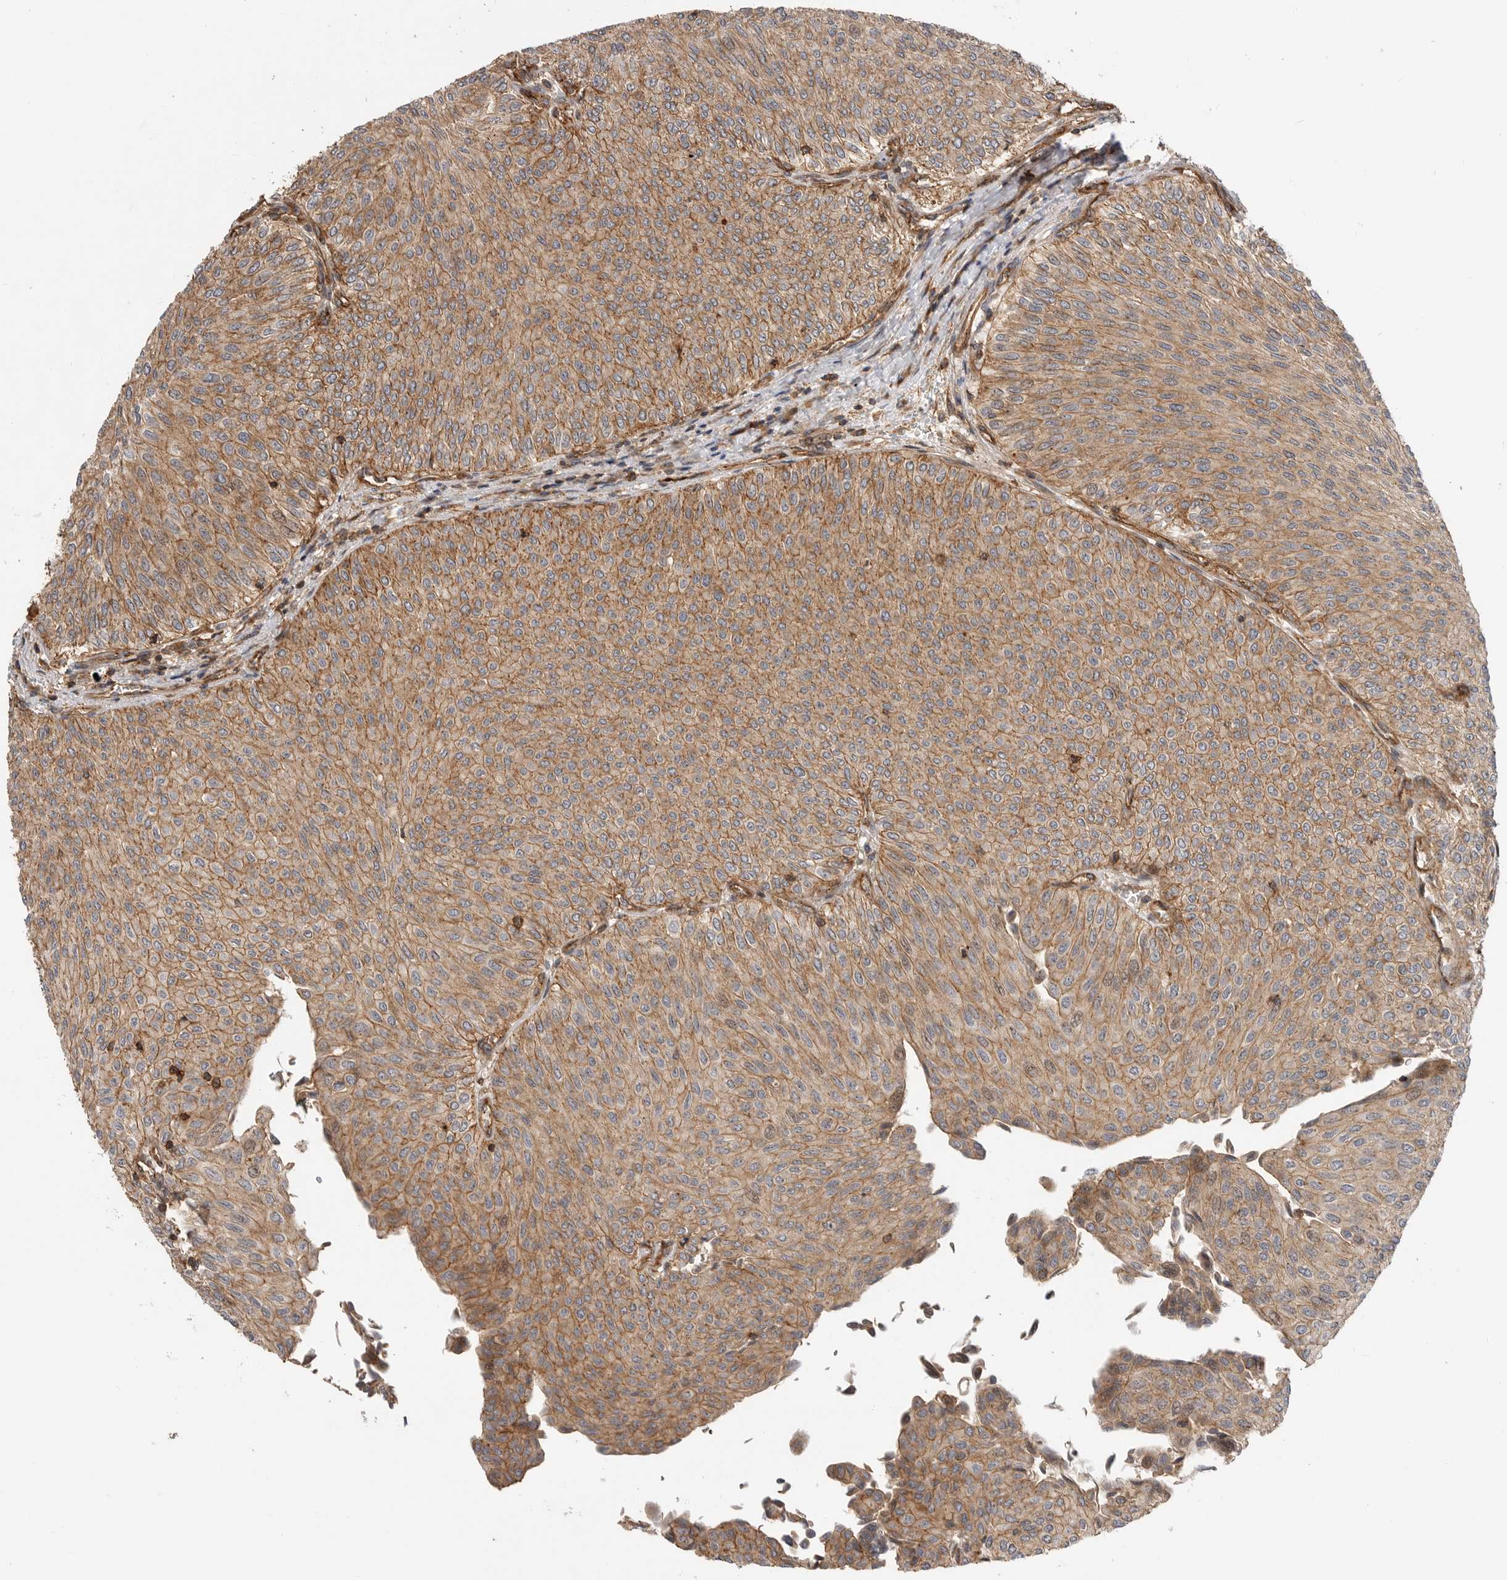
{"staining": {"intensity": "moderate", "quantity": ">75%", "location": "cytoplasmic/membranous"}, "tissue": "urothelial cancer", "cell_type": "Tumor cells", "image_type": "cancer", "snomed": [{"axis": "morphology", "description": "Urothelial carcinoma, Low grade"}, {"axis": "topography", "description": "Urinary bladder"}], "caption": "Immunohistochemical staining of urothelial carcinoma (low-grade) demonstrates medium levels of moderate cytoplasmic/membranous protein expression in approximately >75% of tumor cells.", "gene": "GPATCH2", "patient": {"sex": "male", "age": 78}}